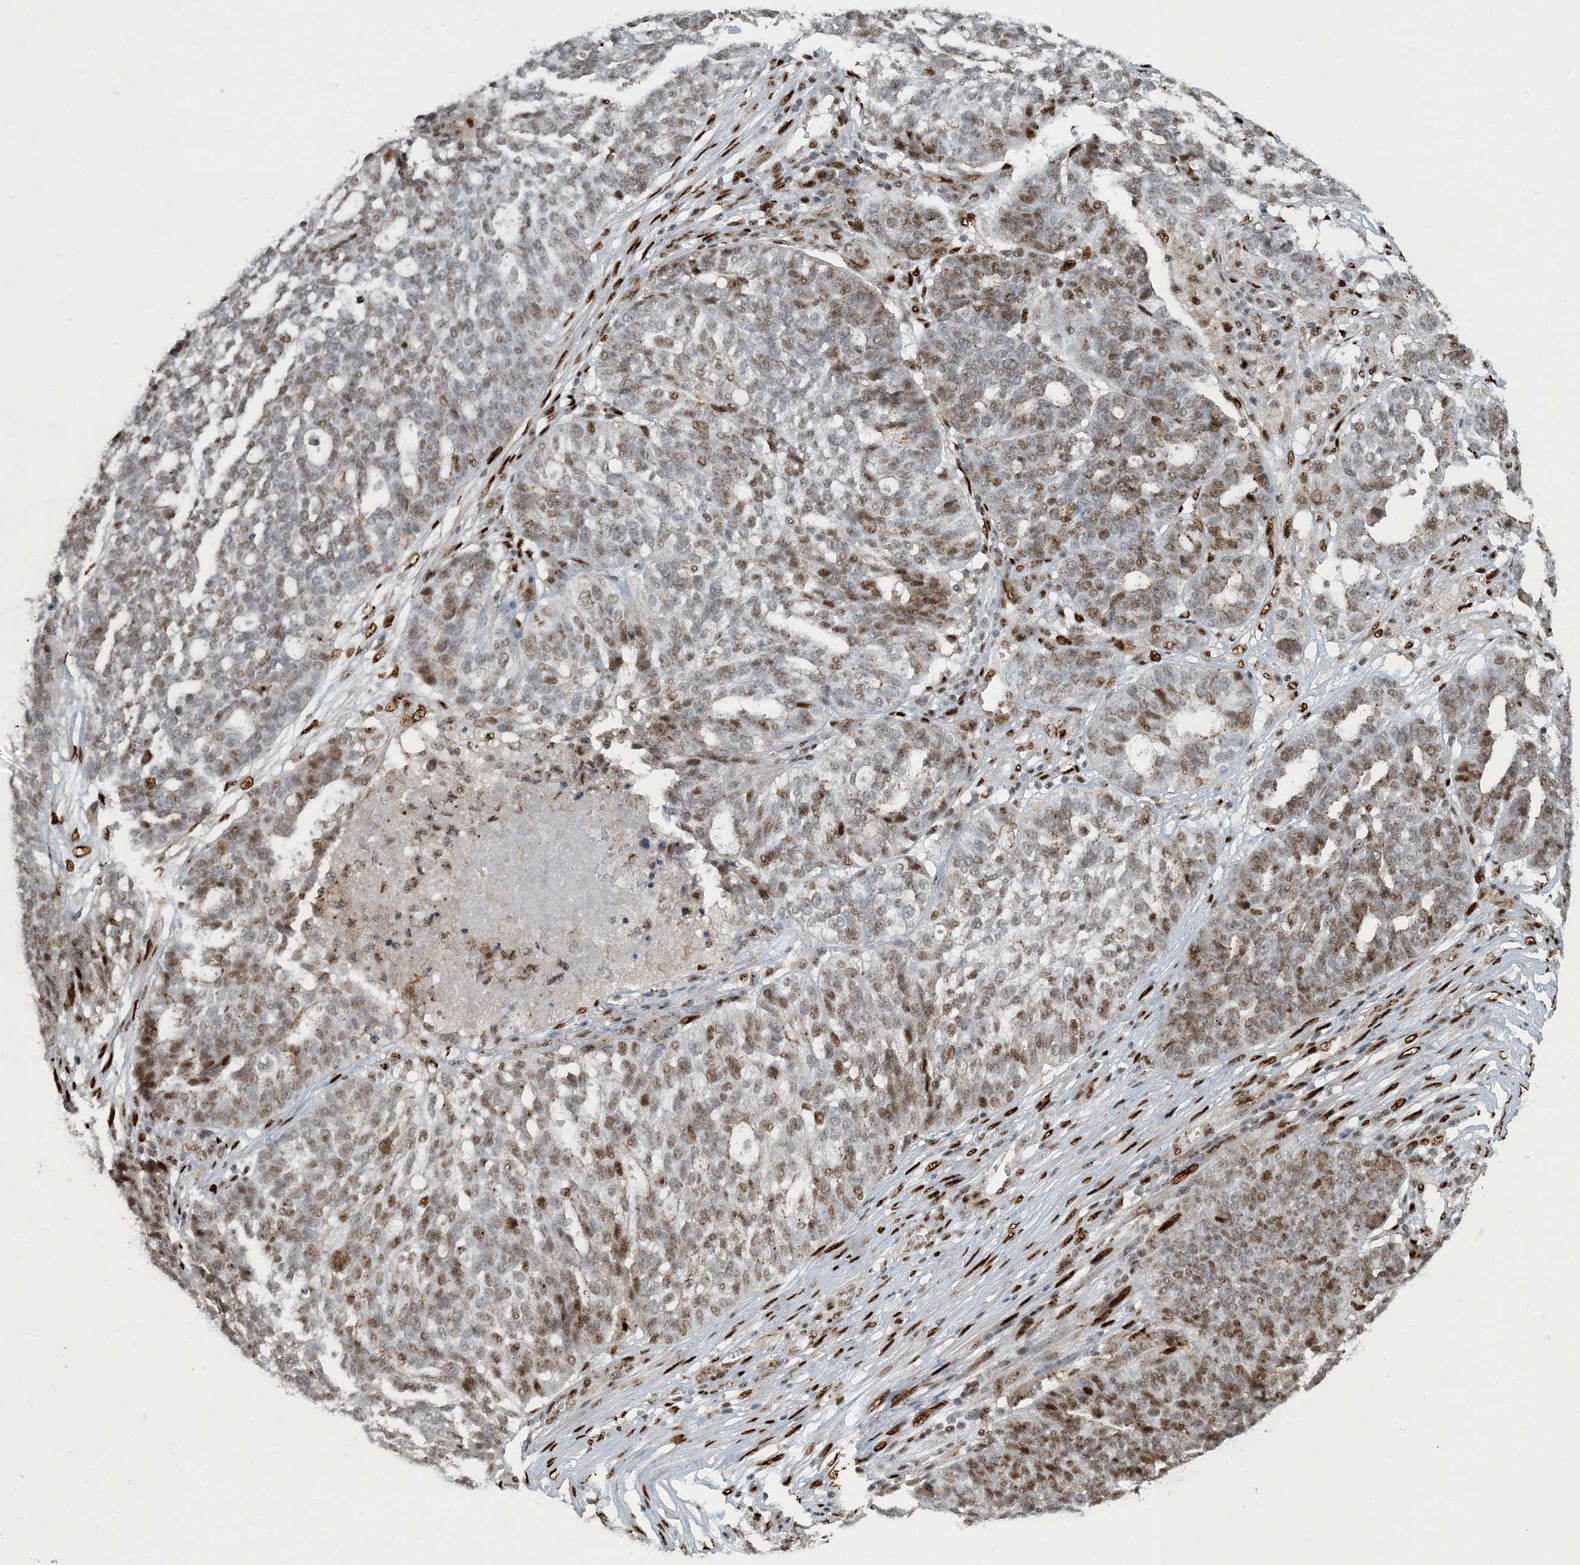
{"staining": {"intensity": "moderate", "quantity": "25%-75%", "location": "nuclear"}, "tissue": "ovarian cancer", "cell_type": "Tumor cells", "image_type": "cancer", "snomed": [{"axis": "morphology", "description": "Cystadenocarcinoma, serous, NOS"}, {"axis": "topography", "description": "Ovary"}], "caption": "DAB (3,3'-diaminobenzidine) immunohistochemical staining of serous cystadenocarcinoma (ovarian) shows moderate nuclear protein expression in about 25%-75% of tumor cells.", "gene": "MBD1", "patient": {"sex": "female", "age": 59}}